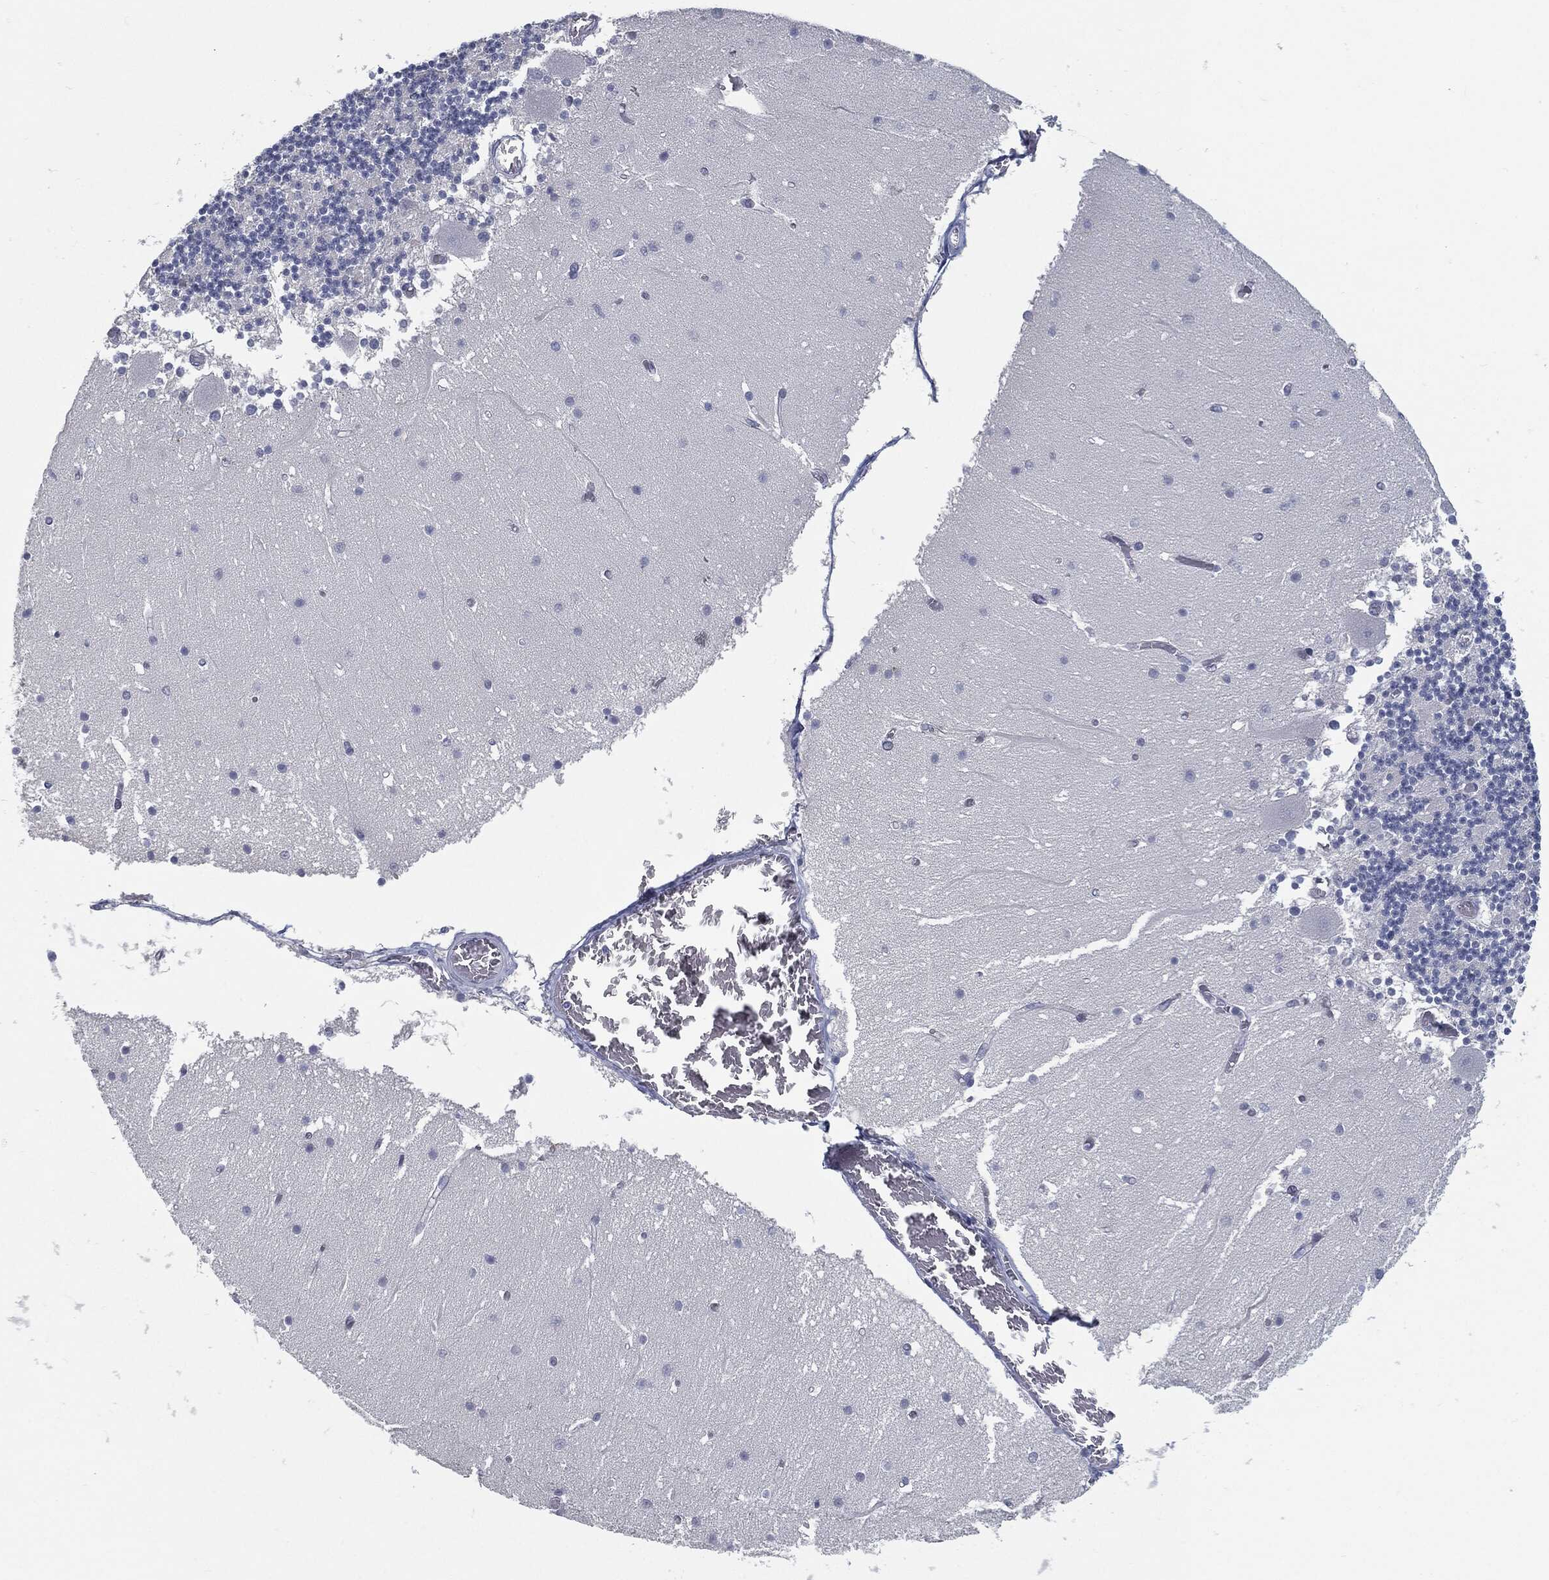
{"staining": {"intensity": "negative", "quantity": "none", "location": "none"}, "tissue": "cerebellum", "cell_type": "Cells in granular layer", "image_type": "normal", "snomed": [{"axis": "morphology", "description": "Normal tissue, NOS"}, {"axis": "topography", "description": "Cerebellum"}], "caption": "Micrograph shows no protein positivity in cells in granular layer of unremarkable cerebellum. The staining is performed using DAB (3,3'-diaminobenzidine) brown chromogen with nuclei counter-stained in using hematoxylin.", "gene": "PROM1", "patient": {"sex": "female", "age": 28}}